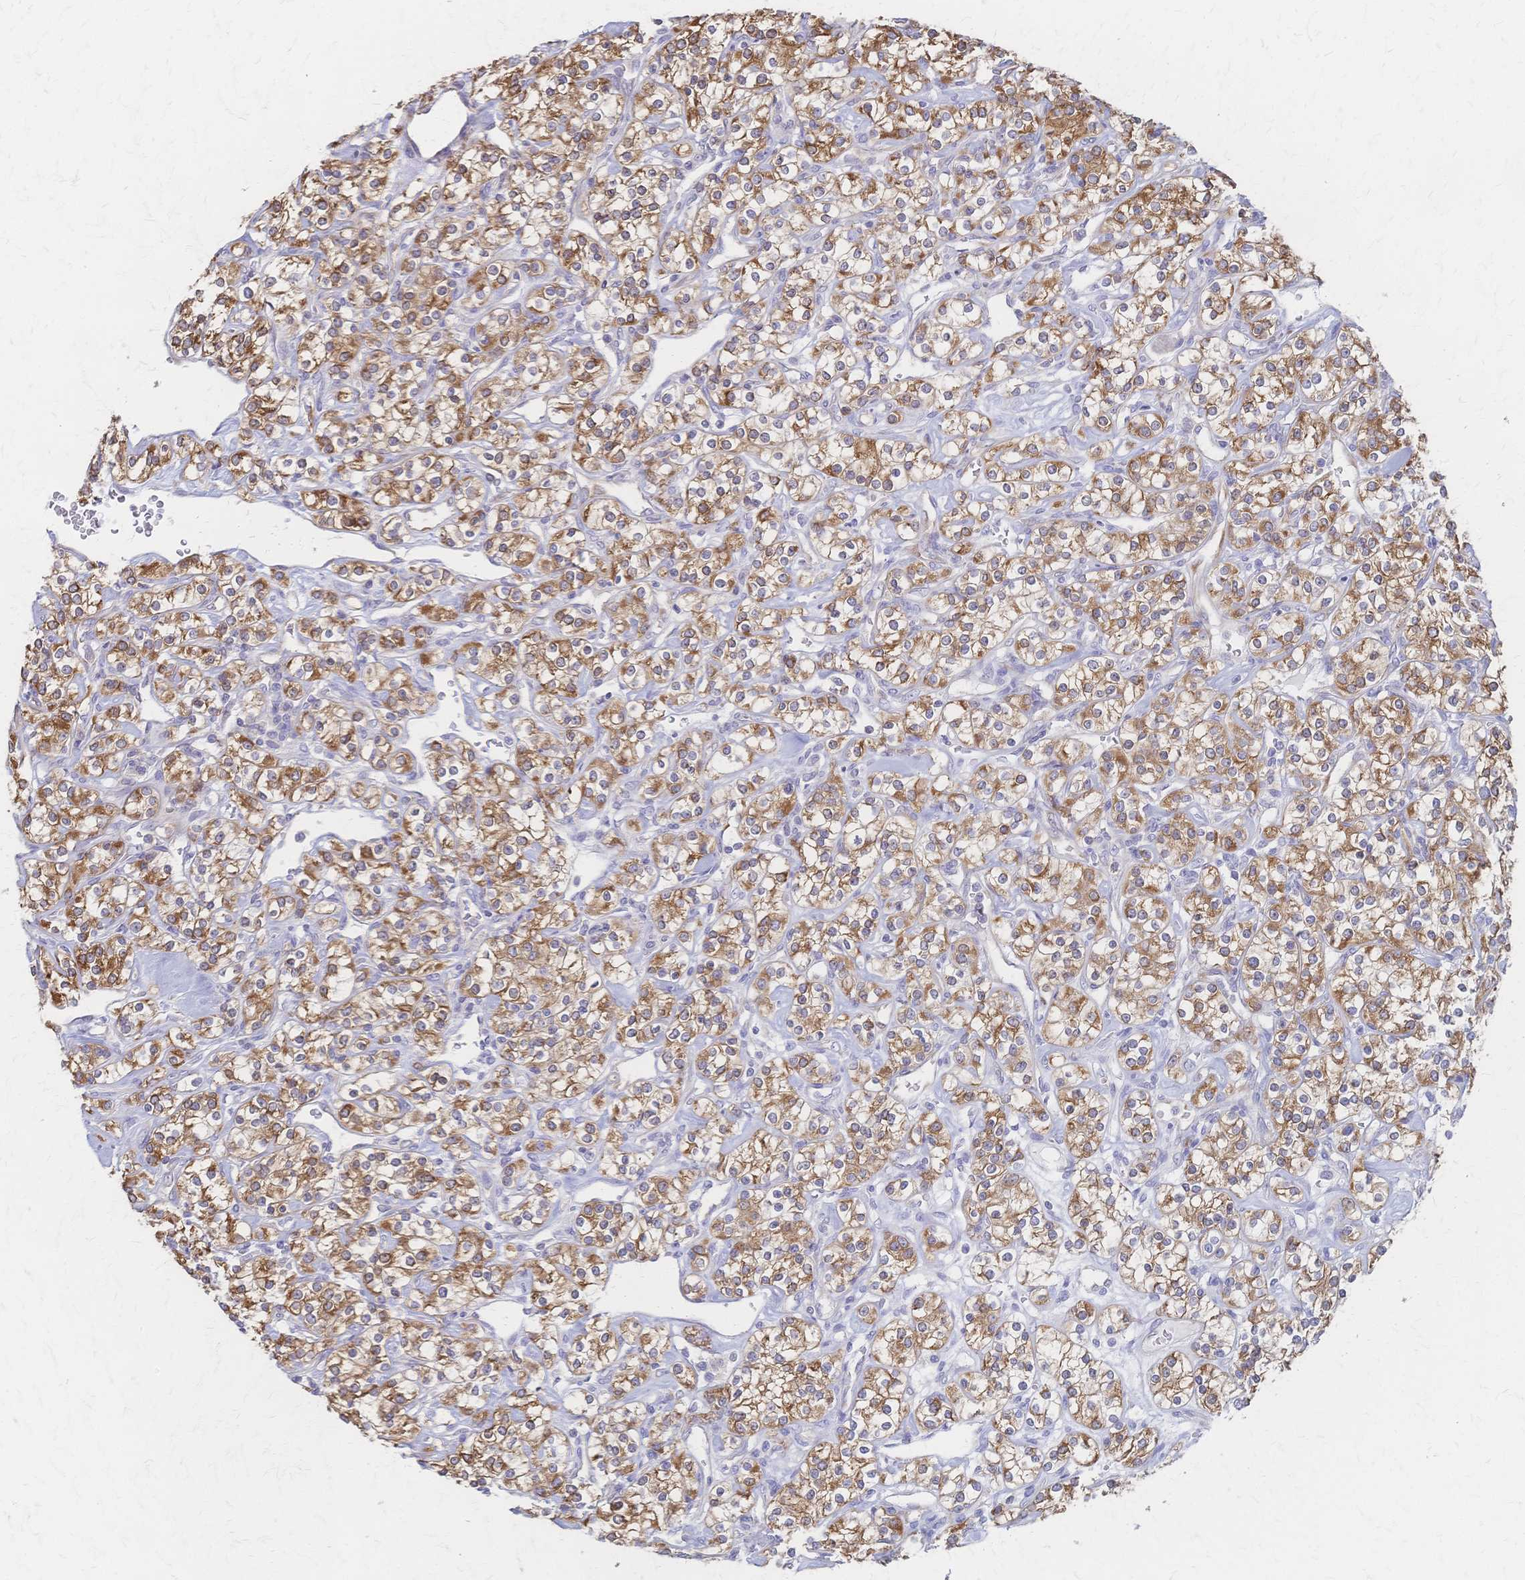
{"staining": {"intensity": "moderate", "quantity": ">75%", "location": "cytoplasmic/membranous"}, "tissue": "renal cancer", "cell_type": "Tumor cells", "image_type": "cancer", "snomed": [{"axis": "morphology", "description": "Adenocarcinoma, NOS"}, {"axis": "topography", "description": "Kidney"}], "caption": "Moderate cytoplasmic/membranous expression for a protein is appreciated in about >75% of tumor cells of renal adenocarcinoma using immunohistochemistry.", "gene": "CYB5A", "patient": {"sex": "male", "age": 77}}